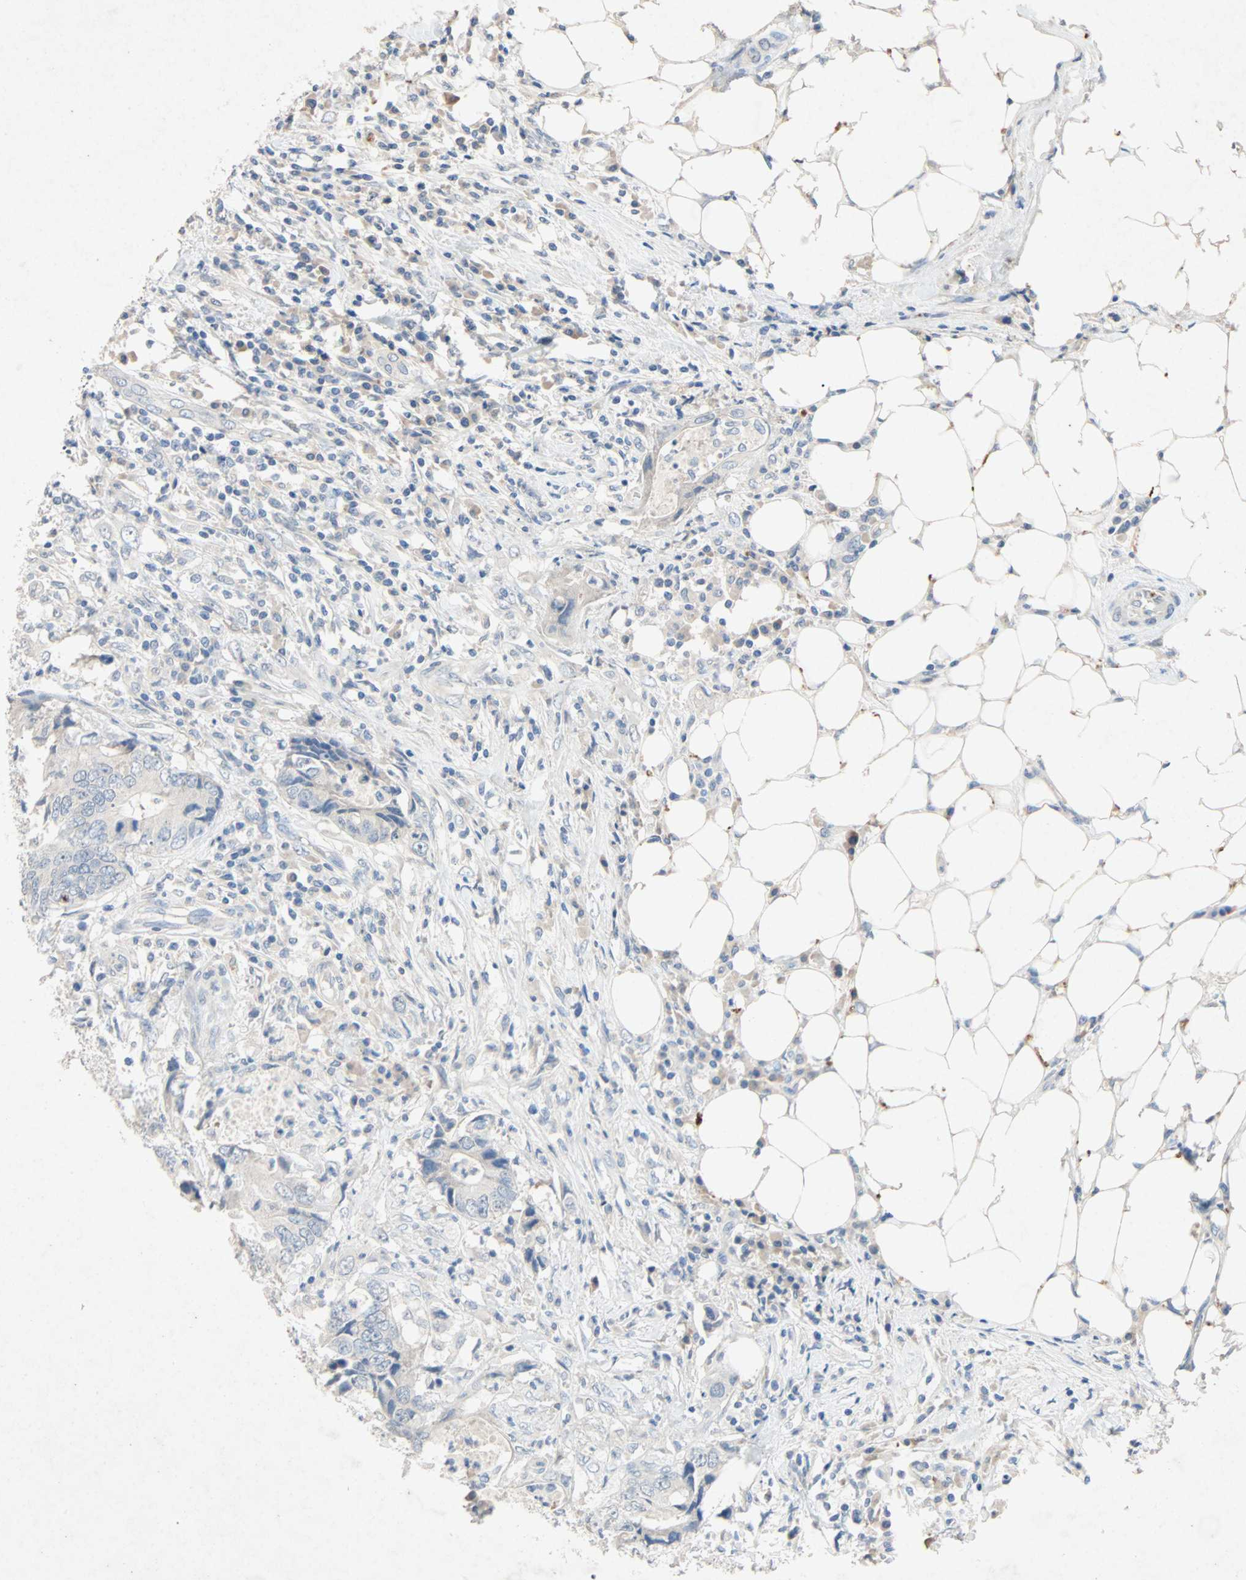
{"staining": {"intensity": "negative", "quantity": "none", "location": "none"}, "tissue": "colorectal cancer", "cell_type": "Tumor cells", "image_type": "cancer", "snomed": [{"axis": "morphology", "description": "Adenocarcinoma, NOS"}, {"axis": "topography", "description": "Colon"}], "caption": "A histopathology image of colorectal cancer stained for a protein shows no brown staining in tumor cells.", "gene": "PCDHB2", "patient": {"sex": "male", "age": 71}}